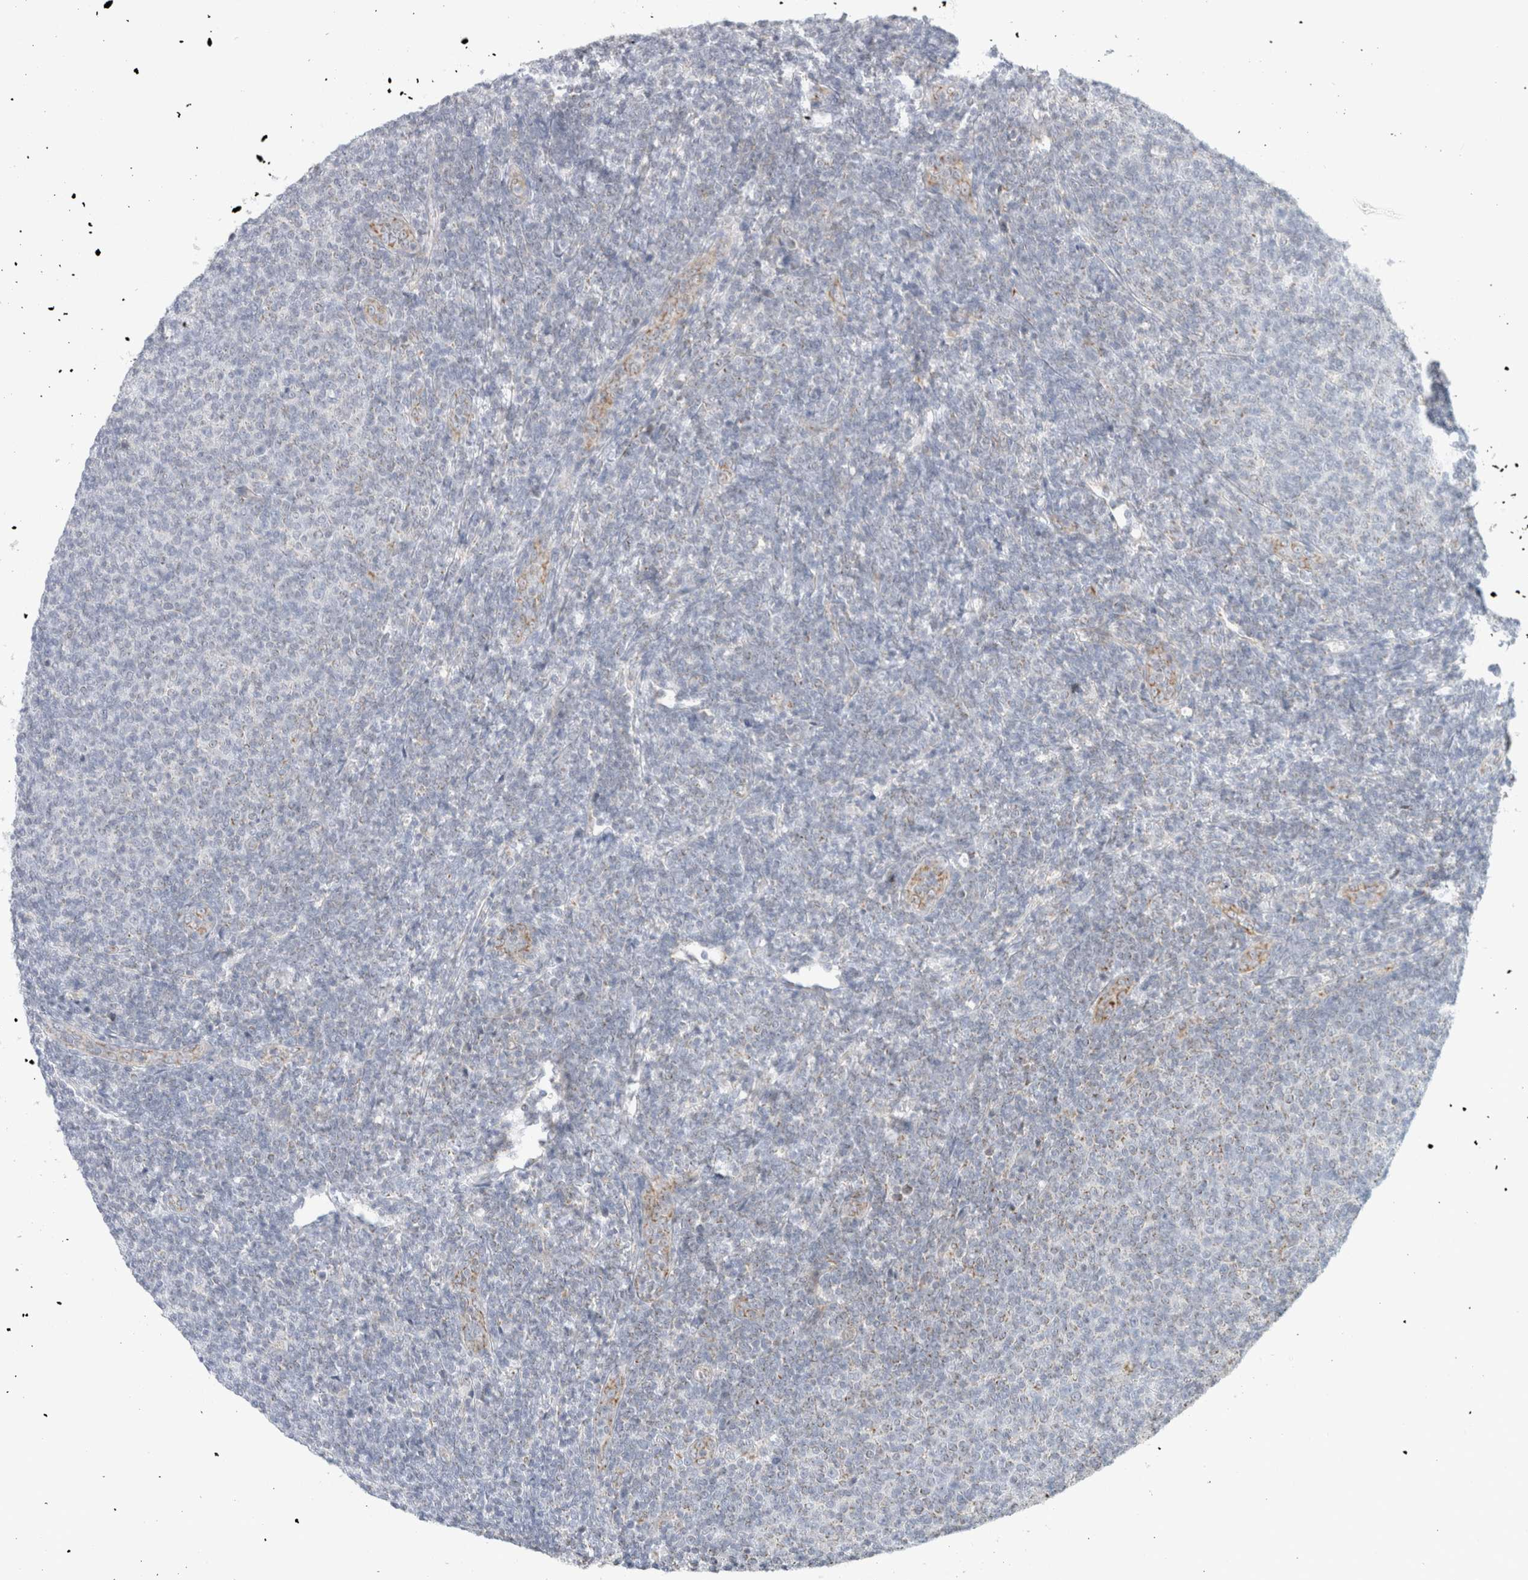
{"staining": {"intensity": "negative", "quantity": "none", "location": "none"}, "tissue": "lymphoma", "cell_type": "Tumor cells", "image_type": "cancer", "snomed": [{"axis": "morphology", "description": "Malignant lymphoma, non-Hodgkin's type, Low grade"}, {"axis": "topography", "description": "Lymph node"}], "caption": "Immunohistochemistry (IHC) photomicrograph of low-grade malignant lymphoma, non-Hodgkin's type stained for a protein (brown), which displays no positivity in tumor cells.", "gene": "FAHD1", "patient": {"sex": "male", "age": 66}}